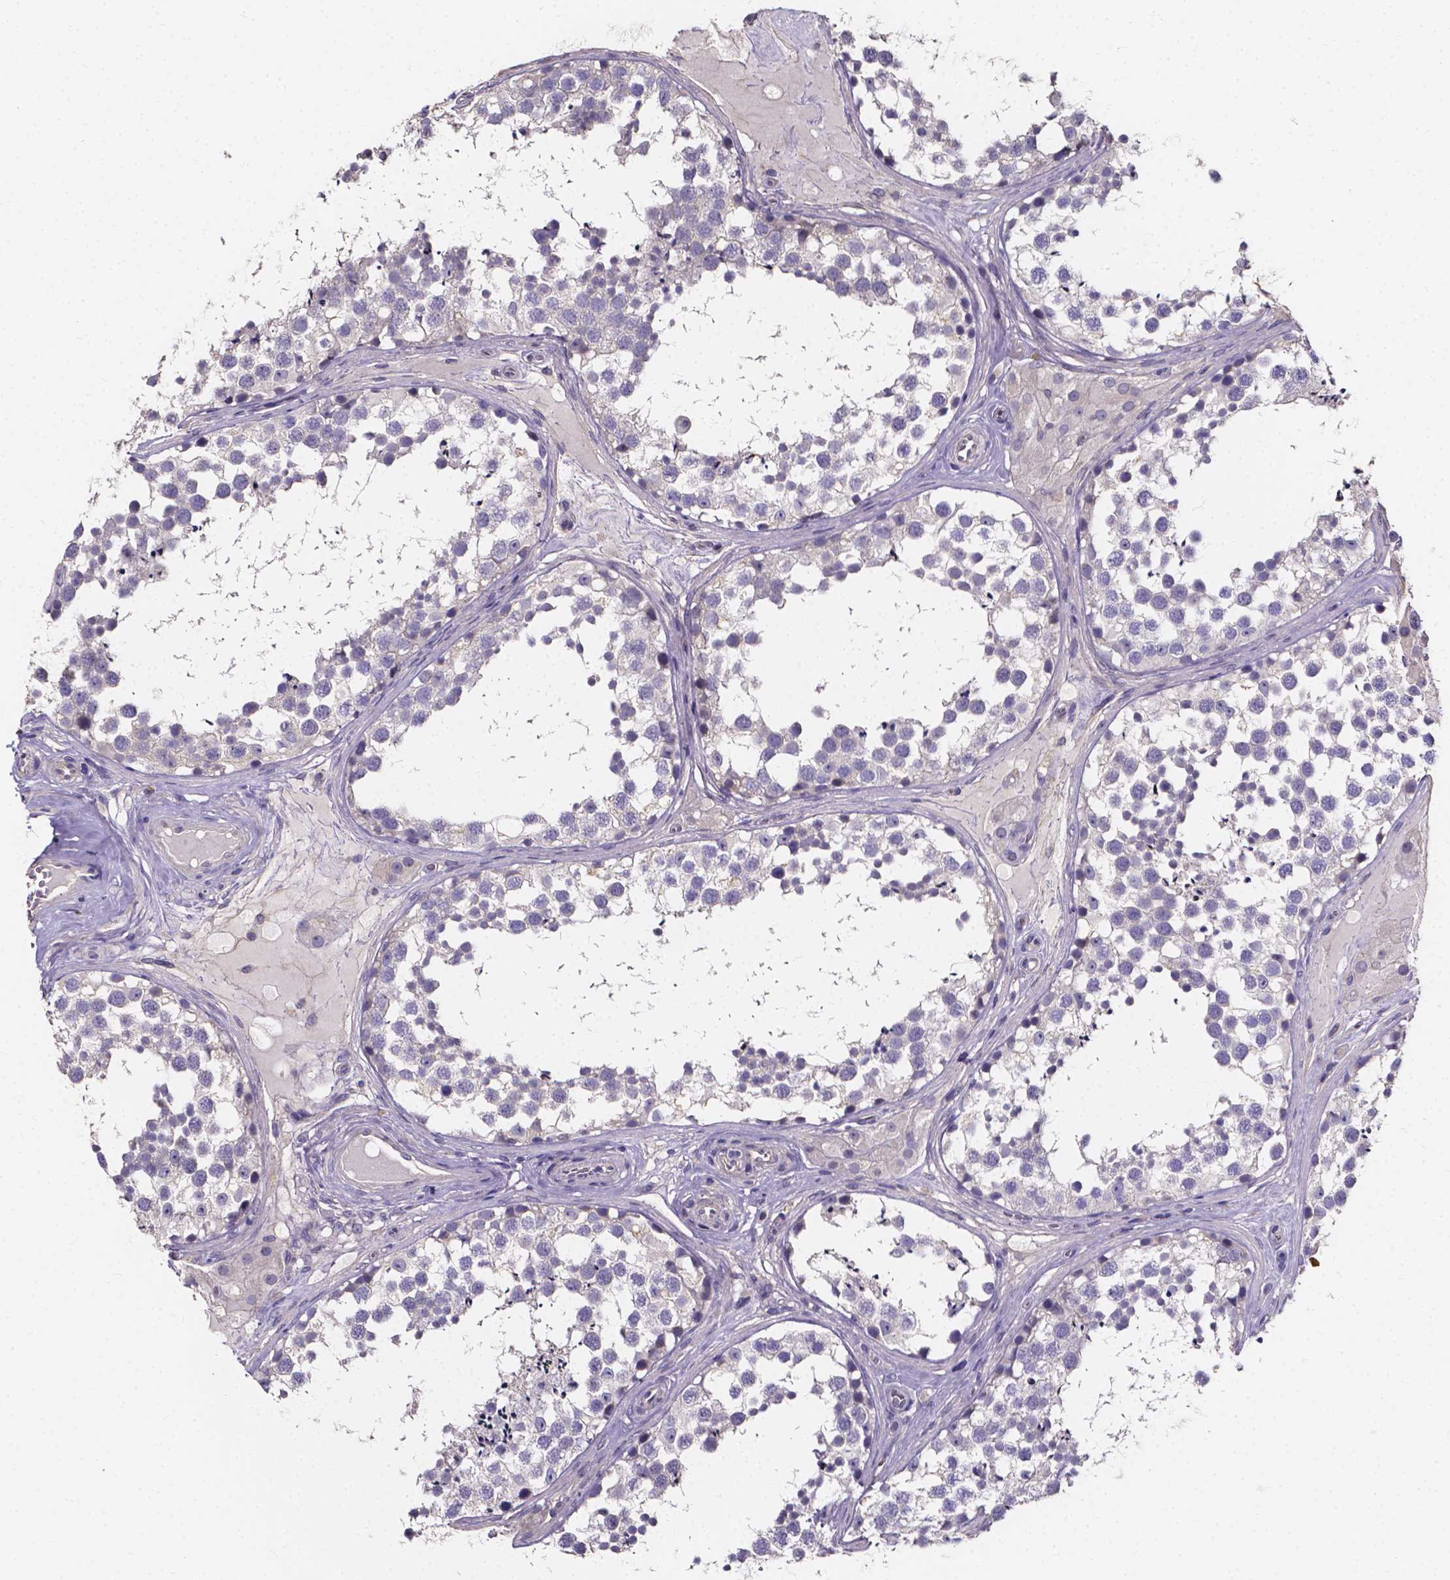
{"staining": {"intensity": "negative", "quantity": "none", "location": "none"}, "tissue": "testis", "cell_type": "Cells in seminiferous ducts", "image_type": "normal", "snomed": [{"axis": "morphology", "description": "Normal tissue, NOS"}, {"axis": "morphology", "description": "Seminoma, NOS"}, {"axis": "topography", "description": "Testis"}], "caption": "Testis was stained to show a protein in brown. There is no significant positivity in cells in seminiferous ducts. (Immunohistochemistry, brightfield microscopy, high magnification).", "gene": "THEMIS", "patient": {"sex": "male", "age": 65}}